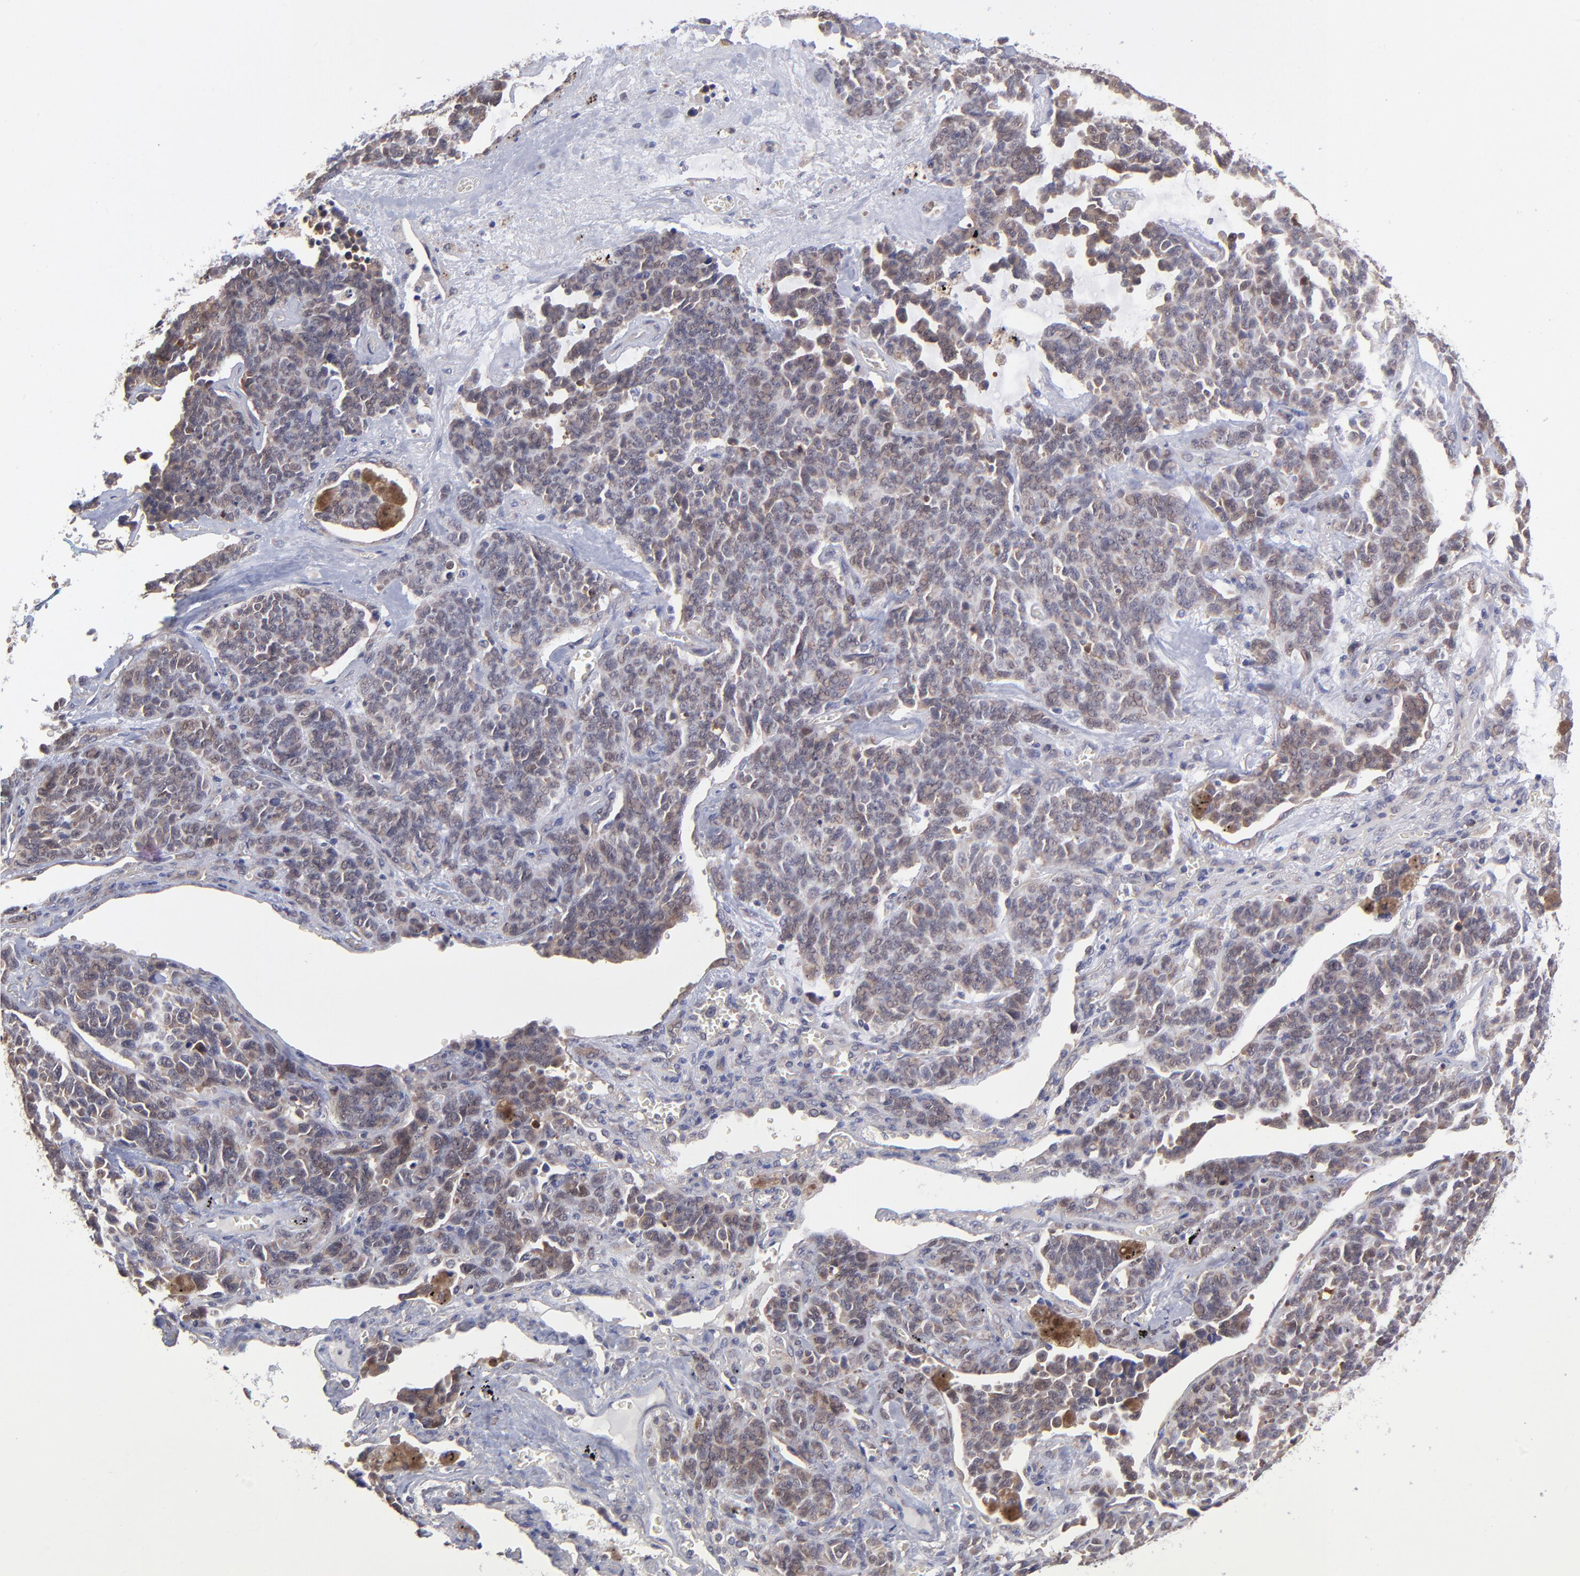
{"staining": {"intensity": "moderate", "quantity": ">75%", "location": "cytoplasmic/membranous"}, "tissue": "lung cancer", "cell_type": "Tumor cells", "image_type": "cancer", "snomed": [{"axis": "morphology", "description": "Neoplasm, malignant, NOS"}, {"axis": "topography", "description": "Lung"}], "caption": "IHC image of neoplastic tissue: human lung cancer stained using immunohistochemistry (IHC) displays medium levels of moderate protein expression localized specifically in the cytoplasmic/membranous of tumor cells, appearing as a cytoplasmic/membranous brown color.", "gene": "UBE2H", "patient": {"sex": "female", "age": 58}}